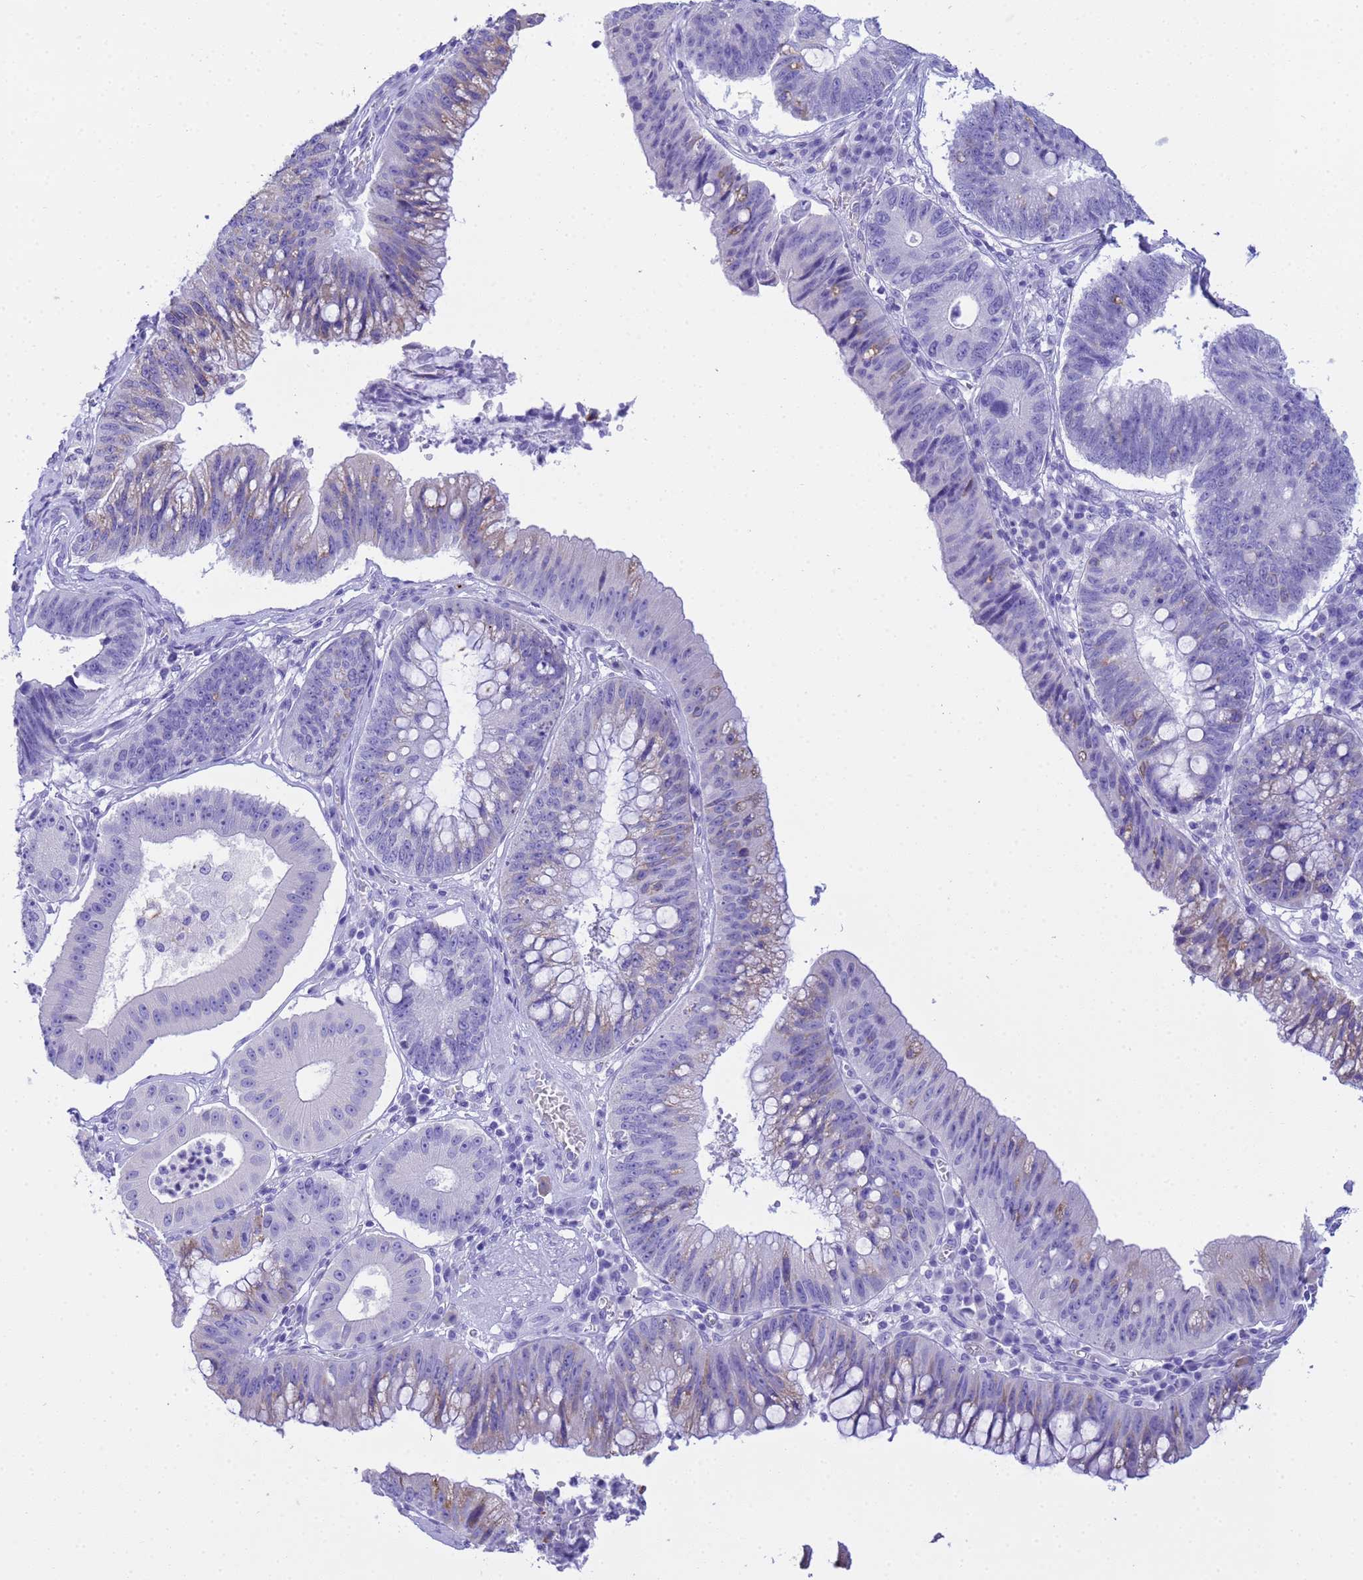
{"staining": {"intensity": "weak", "quantity": "<25%", "location": "cytoplasmic/membranous"}, "tissue": "stomach cancer", "cell_type": "Tumor cells", "image_type": "cancer", "snomed": [{"axis": "morphology", "description": "Adenocarcinoma, NOS"}, {"axis": "topography", "description": "Stomach"}], "caption": "High power microscopy photomicrograph of an immunohistochemistry image of stomach cancer (adenocarcinoma), revealing no significant positivity in tumor cells.", "gene": "AQP12A", "patient": {"sex": "male", "age": 59}}